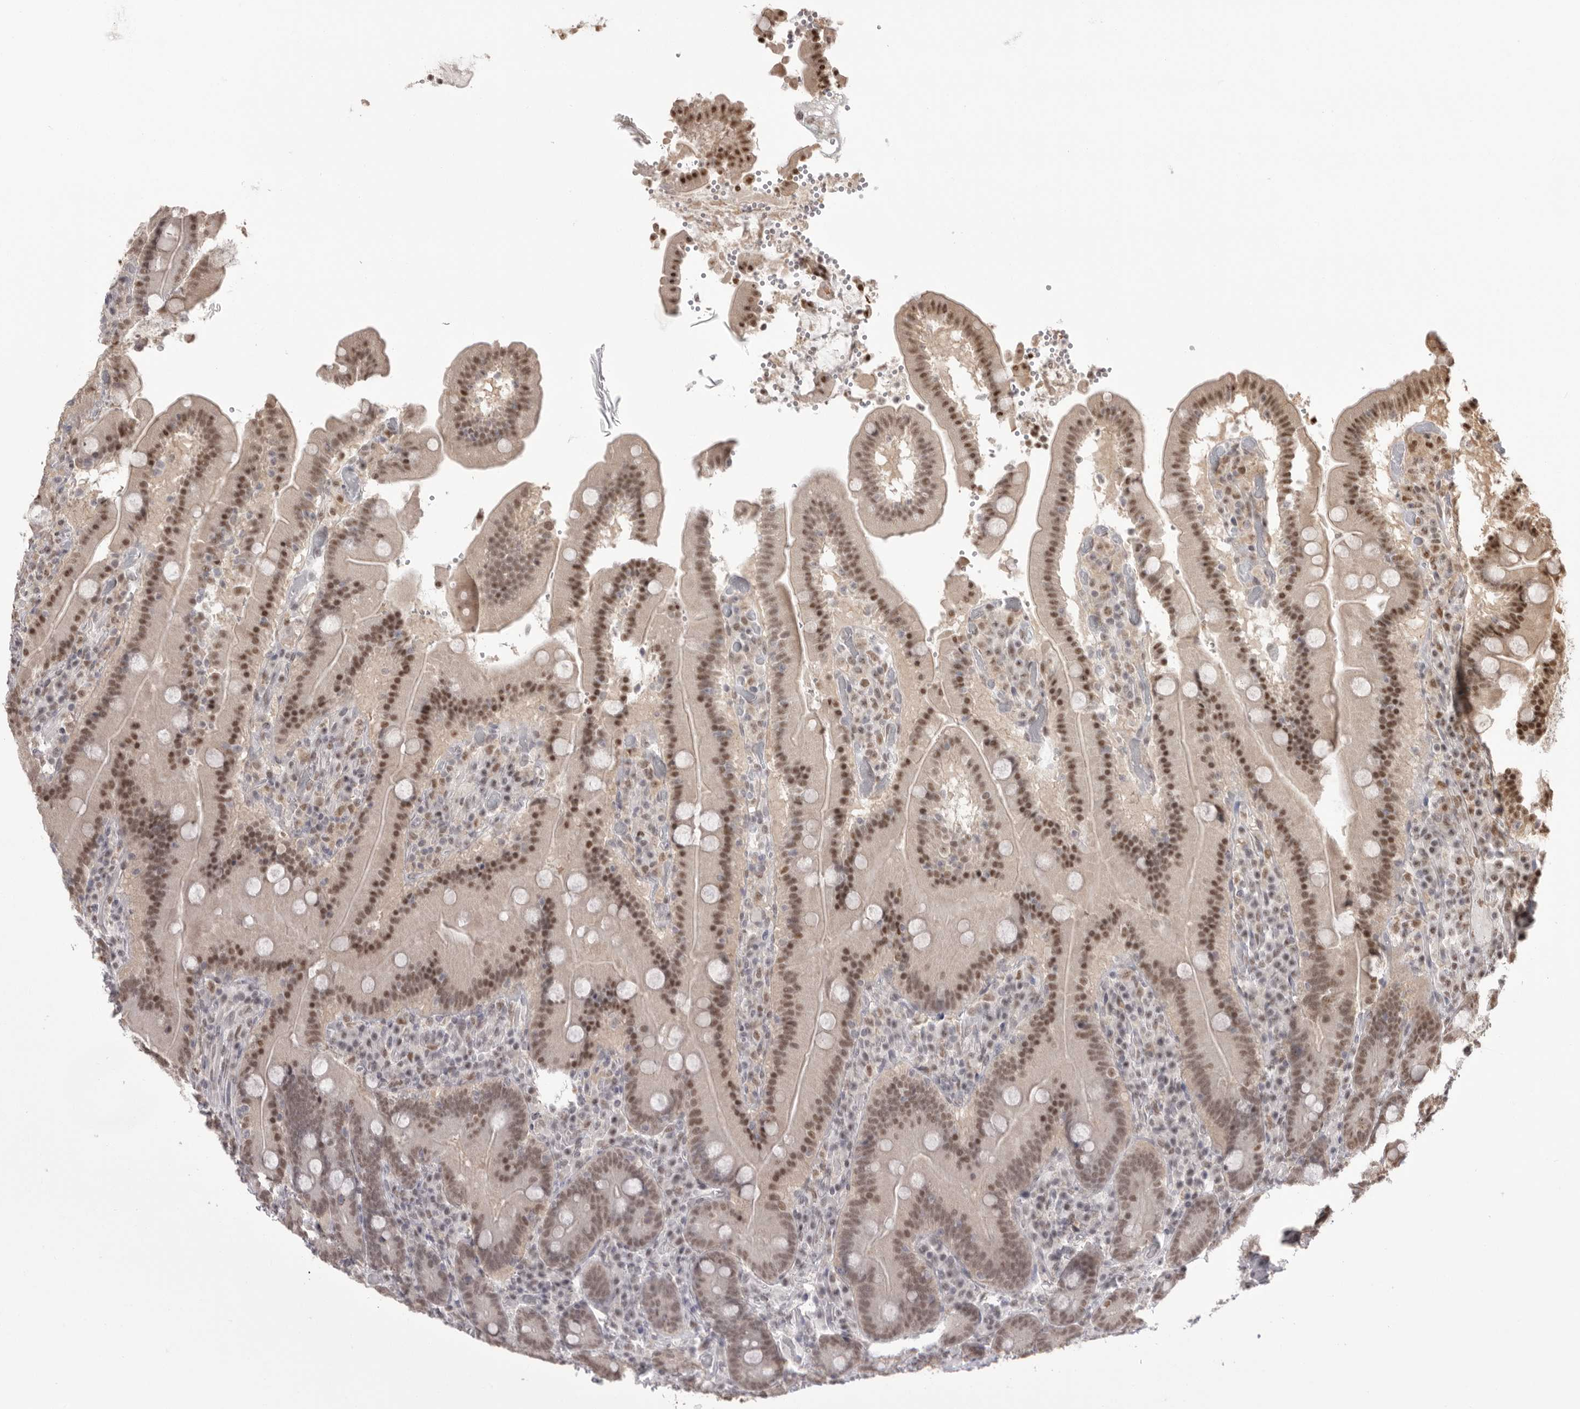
{"staining": {"intensity": "moderate", "quantity": ">75%", "location": "nuclear"}, "tissue": "duodenum", "cell_type": "Glandular cells", "image_type": "normal", "snomed": [{"axis": "morphology", "description": "Normal tissue, NOS"}, {"axis": "topography", "description": "Duodenum"}], "caption": "Glandular cells demonstrate medium levels of moderate nuclear staining in approximately >75% of cells in benign human duodenum. (Brightfield microscopy of DAB IHC at high magnification).", "gene": "BCLAF3", "patient": {"sex": "female", "age": 62}}